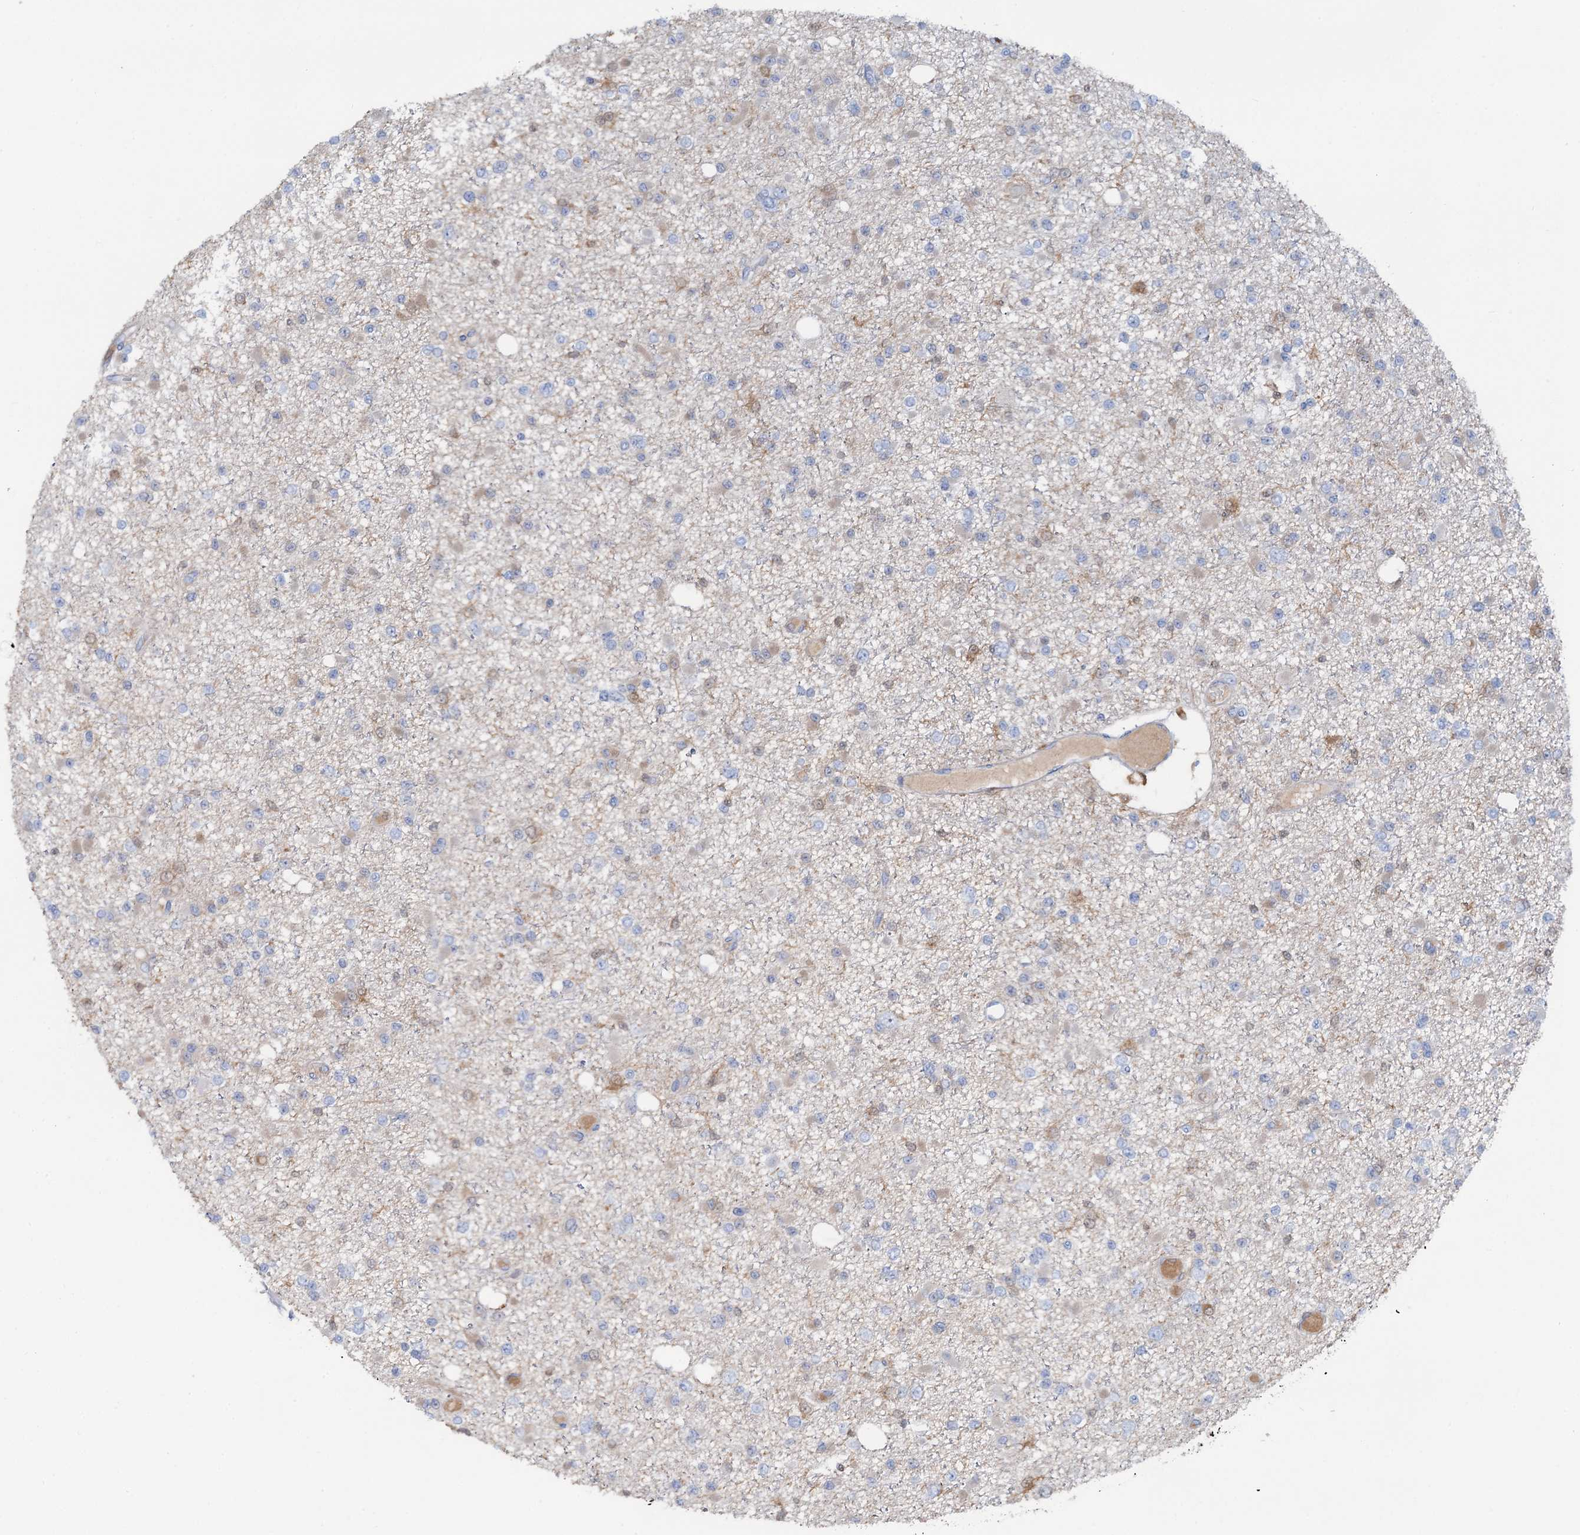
{"staining": {"intensity": "negative", "quantity": "none", "location": "none"}, "tissue": "glioma", "cell_type": "Tumor cells", "image_type": "cancer", "snomed": [{"axis": "morphology", "description": "Glioma, malignant, Low grade"}, {"axis": "topography", "description": "Brain"}], "caption": "Immunohistochemistry of human glioma demonstrates no positivity in tumor cells. (DAB IHC, high magnification).", "gene": "FAH", "patient": {"sex": "female", "age": 22}}